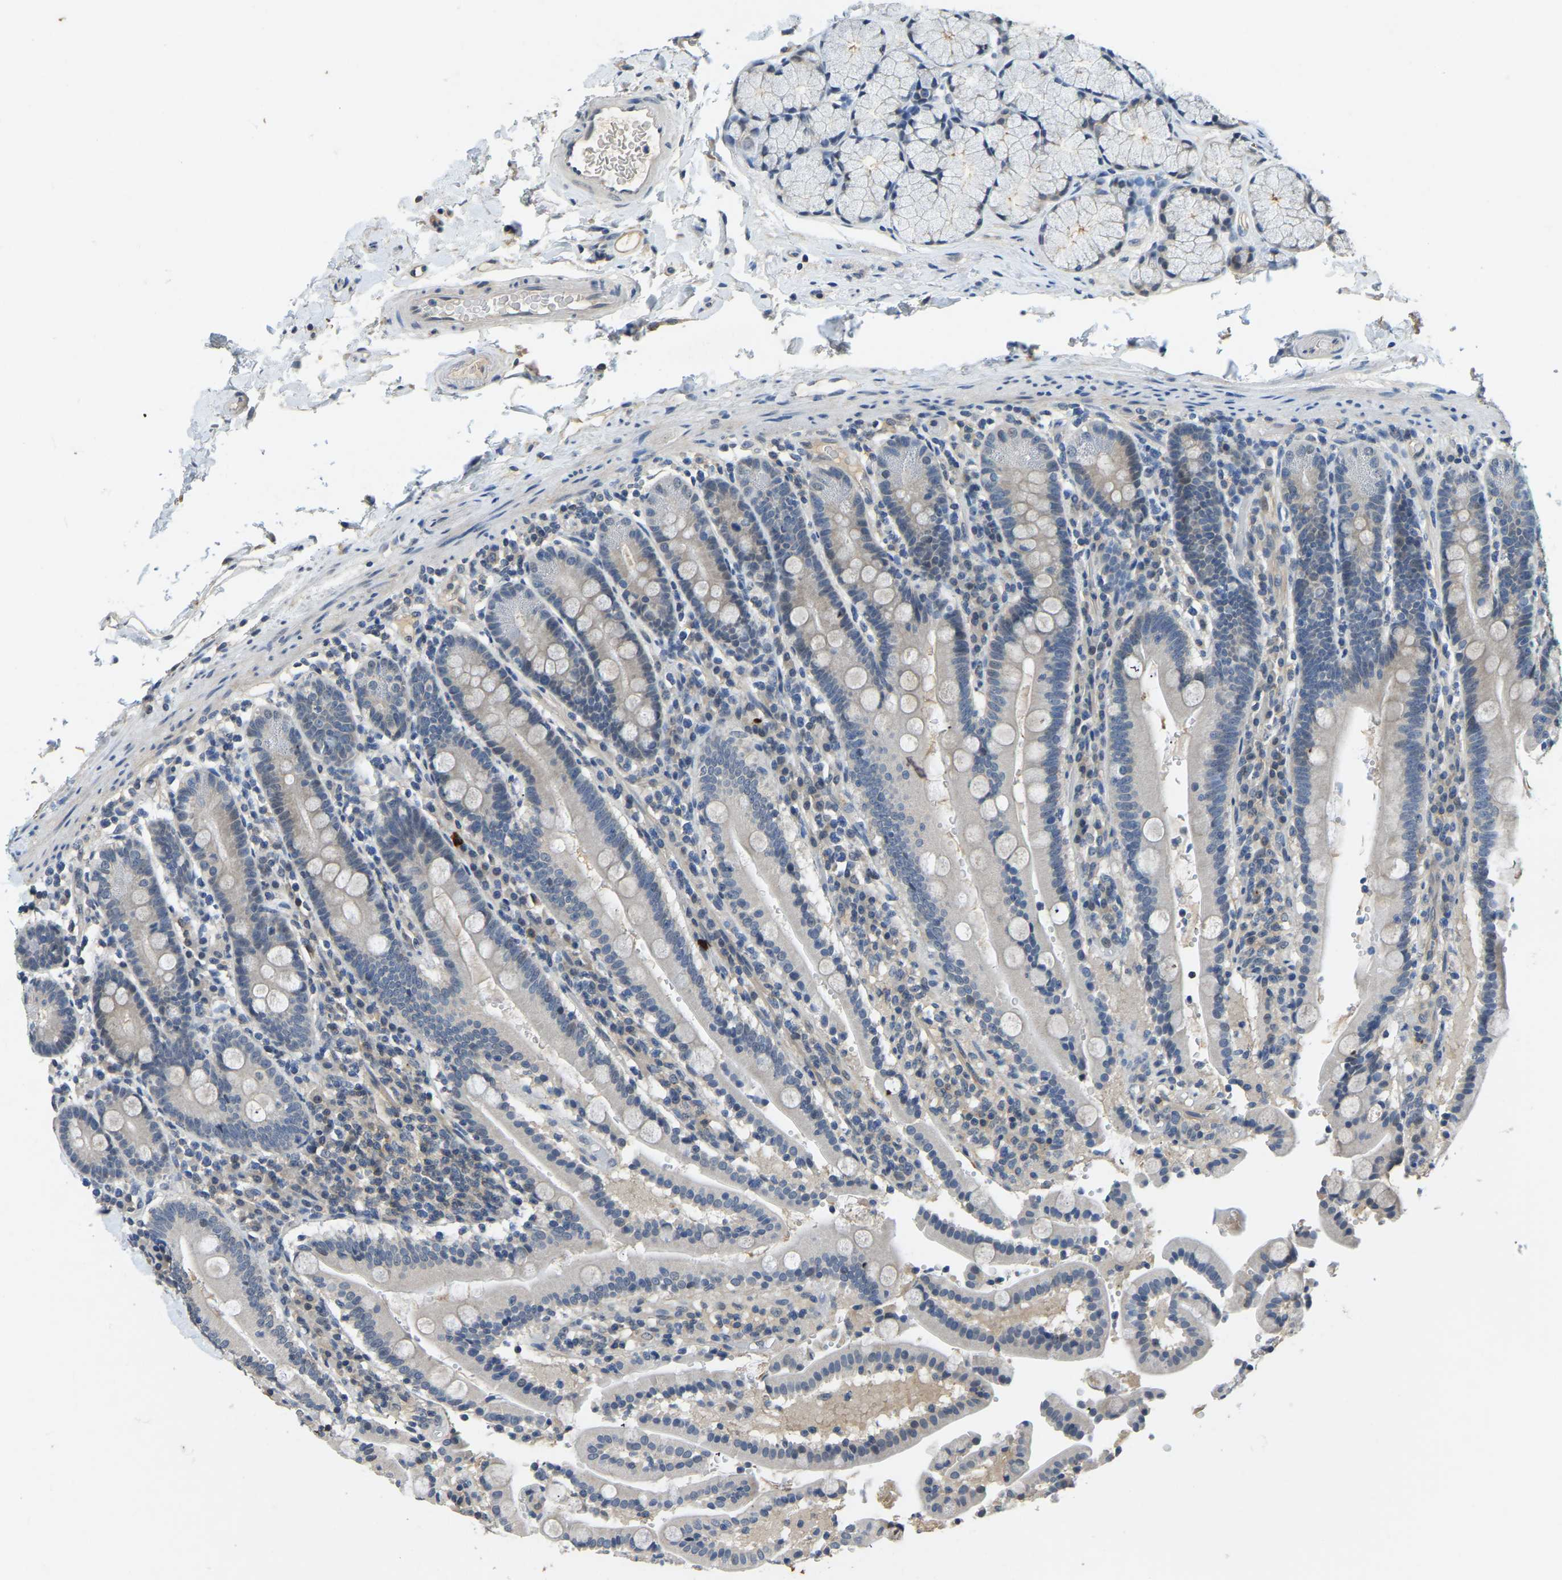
{"staining": {"intensity": "negative", "quantity": "none", "location": "none"}, "tissue": "duodenum", "cell_type": "Glandular cells", "image_type": "normal", "snomed": [{"axis": "morphology", "description": "Normal tissue, NOS"}, {"axis": "topography", "description": "Small intestine, NOS"}], "caption": "A photomicrograph of duodenum stained for a protein demonstrates no brown staining in glandular cells. Brightfield microscopy of IHC stained with DAB (brown) and hematoxylin (blue), captured at high magnification.", "gene": "AHNAK", "patient": {"sex": "female", "age": 71}}